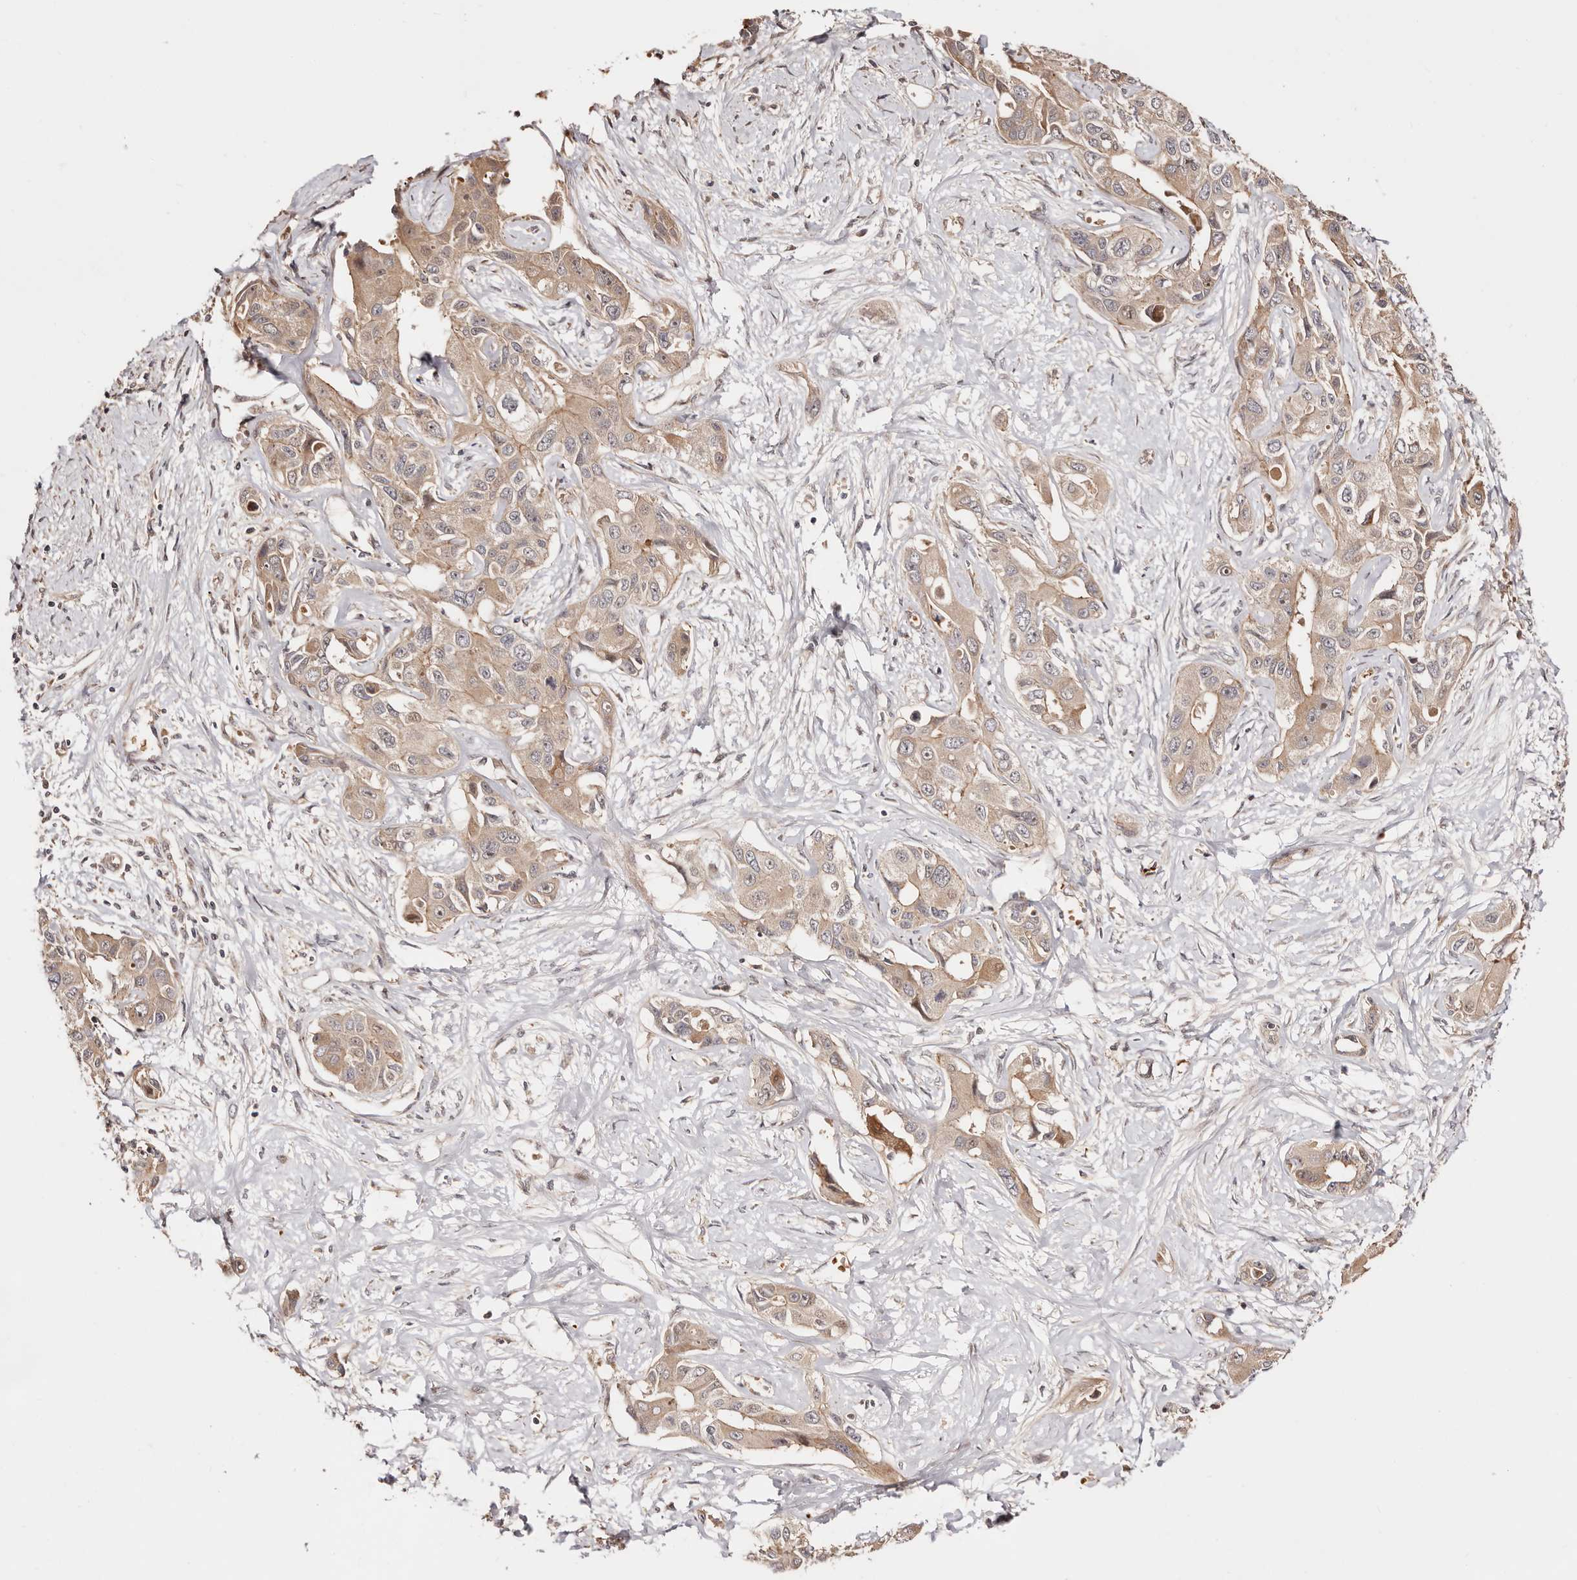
{"staining": {"intensity": "weak", "quantity": ">75%", "location": "cytoplasmic/membranous"}, "tissue": "liver cancer", "cell_type": "Tumor cells", "image_type": "cancer", "snomed": [{"axis": "morphology", "description": "Cholangiocarcinoma"}, {"axis": "topography", "description": "Liver"}], "caption": "This photomicrograph reveals IHC staining of human liver cancer, with low weak cytoplasmic/membranous positivity in approximately >75% of tumor cells.", "gene": "PTPN22", "patient": {"sex": "male", "age": 59}}